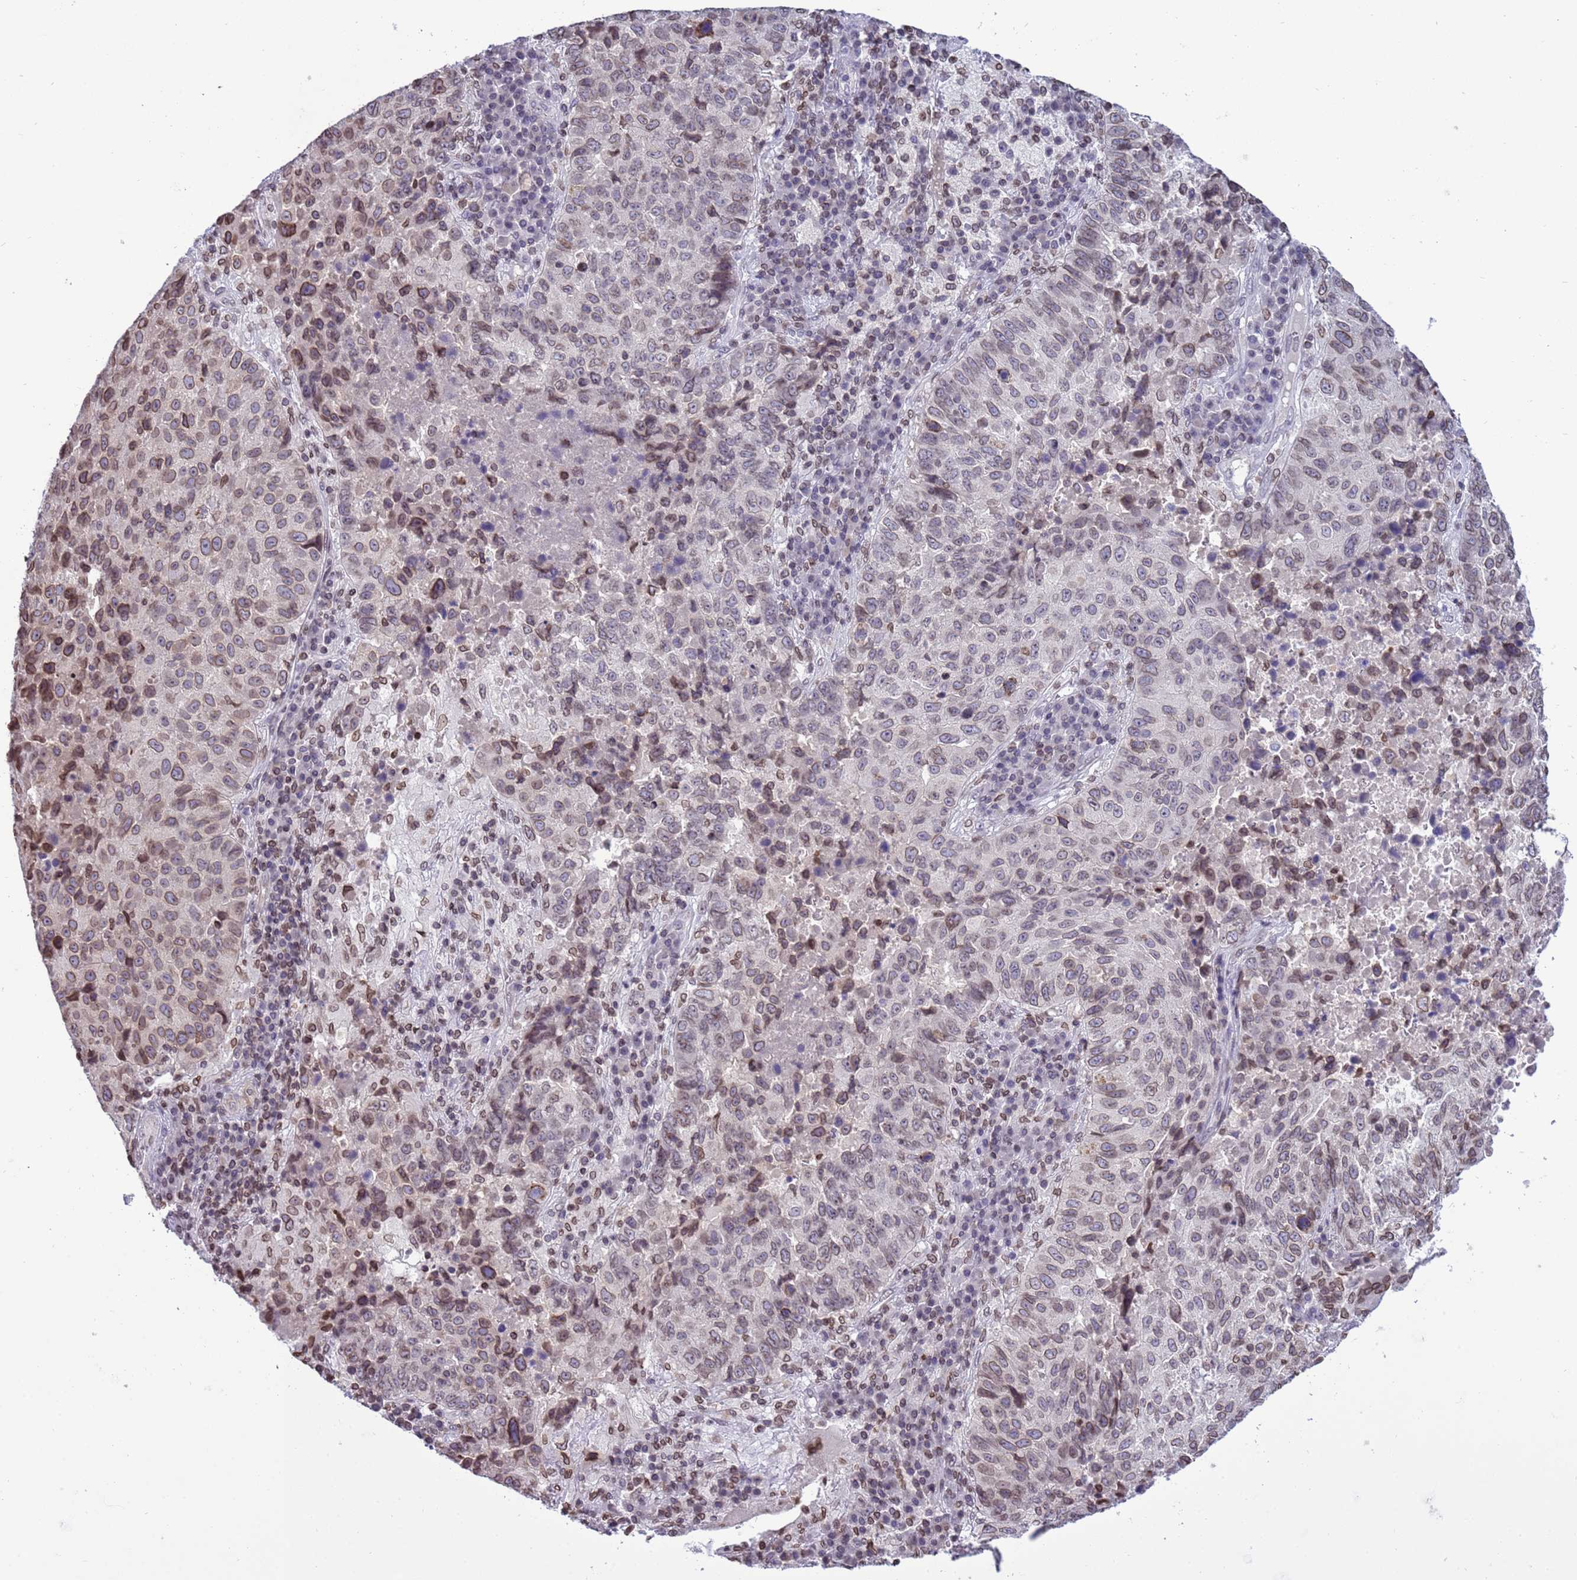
{"staining": {"intensity": "weak", "quantity": "25%-75%", "location": "cytoplasmic/membranous,nuclear"}, "tissue": "lung cancer", "cell_type": "Tumor cells", "image_type": "cancer", "snomed": [{"axis": "morphology", "description": "Squamous cell carcinoma, NOS"}, {"axis": "topography", "description": "Lung"}], "caption": "Protein staining displays weak cytoplasmic/membranous and nuclear expression in about 25%-75% of tumor cells in lung squamous cell carcinoma. Immunohistochemistry stains the protein in brown and the nuclei are stained blue.", "gene": "DHX37", "patient": {"sex": "male", "age": 73}}